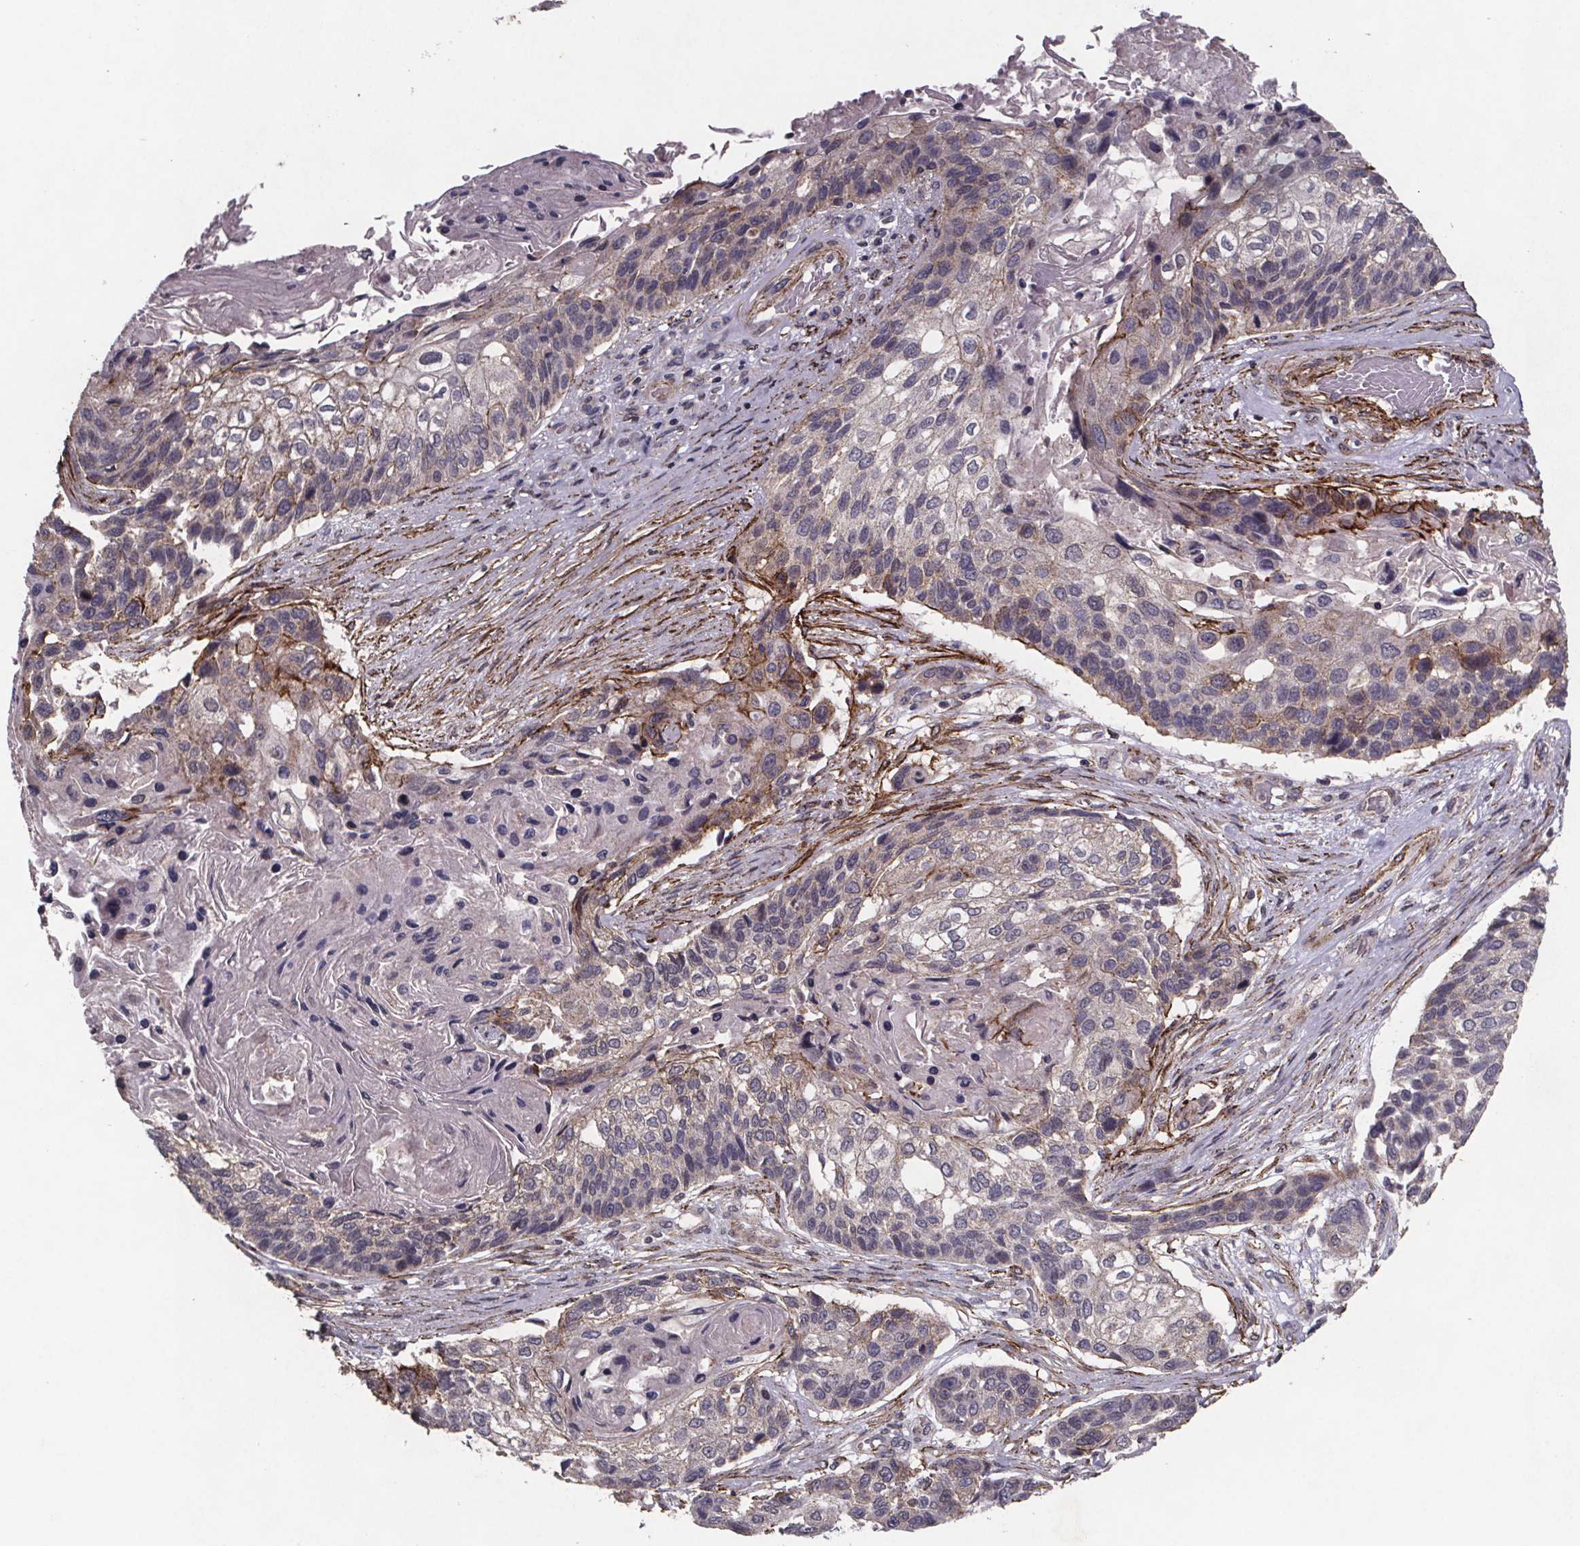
{"staining": {"intensity": "weak", "quantity": "<25%", "location": "cytoplasmic/membranous"}, "tissue": "lung cancer", "cell_type": "Tumor cells", "image_type": "cancer", "snomed": [{"axis": "morphology", "description": "Squamous cell carcinoma, NOS"}, {"axis": "topography", "description": "Lung"}], "caption": "This is a photomicrograph of immunohistochemistry (IHC) staining of lung squamous cell carcinoma, which shows no expression in tumor cells.", "gene": "PALLD", "patient": {"sex": "male", "age": 69}}